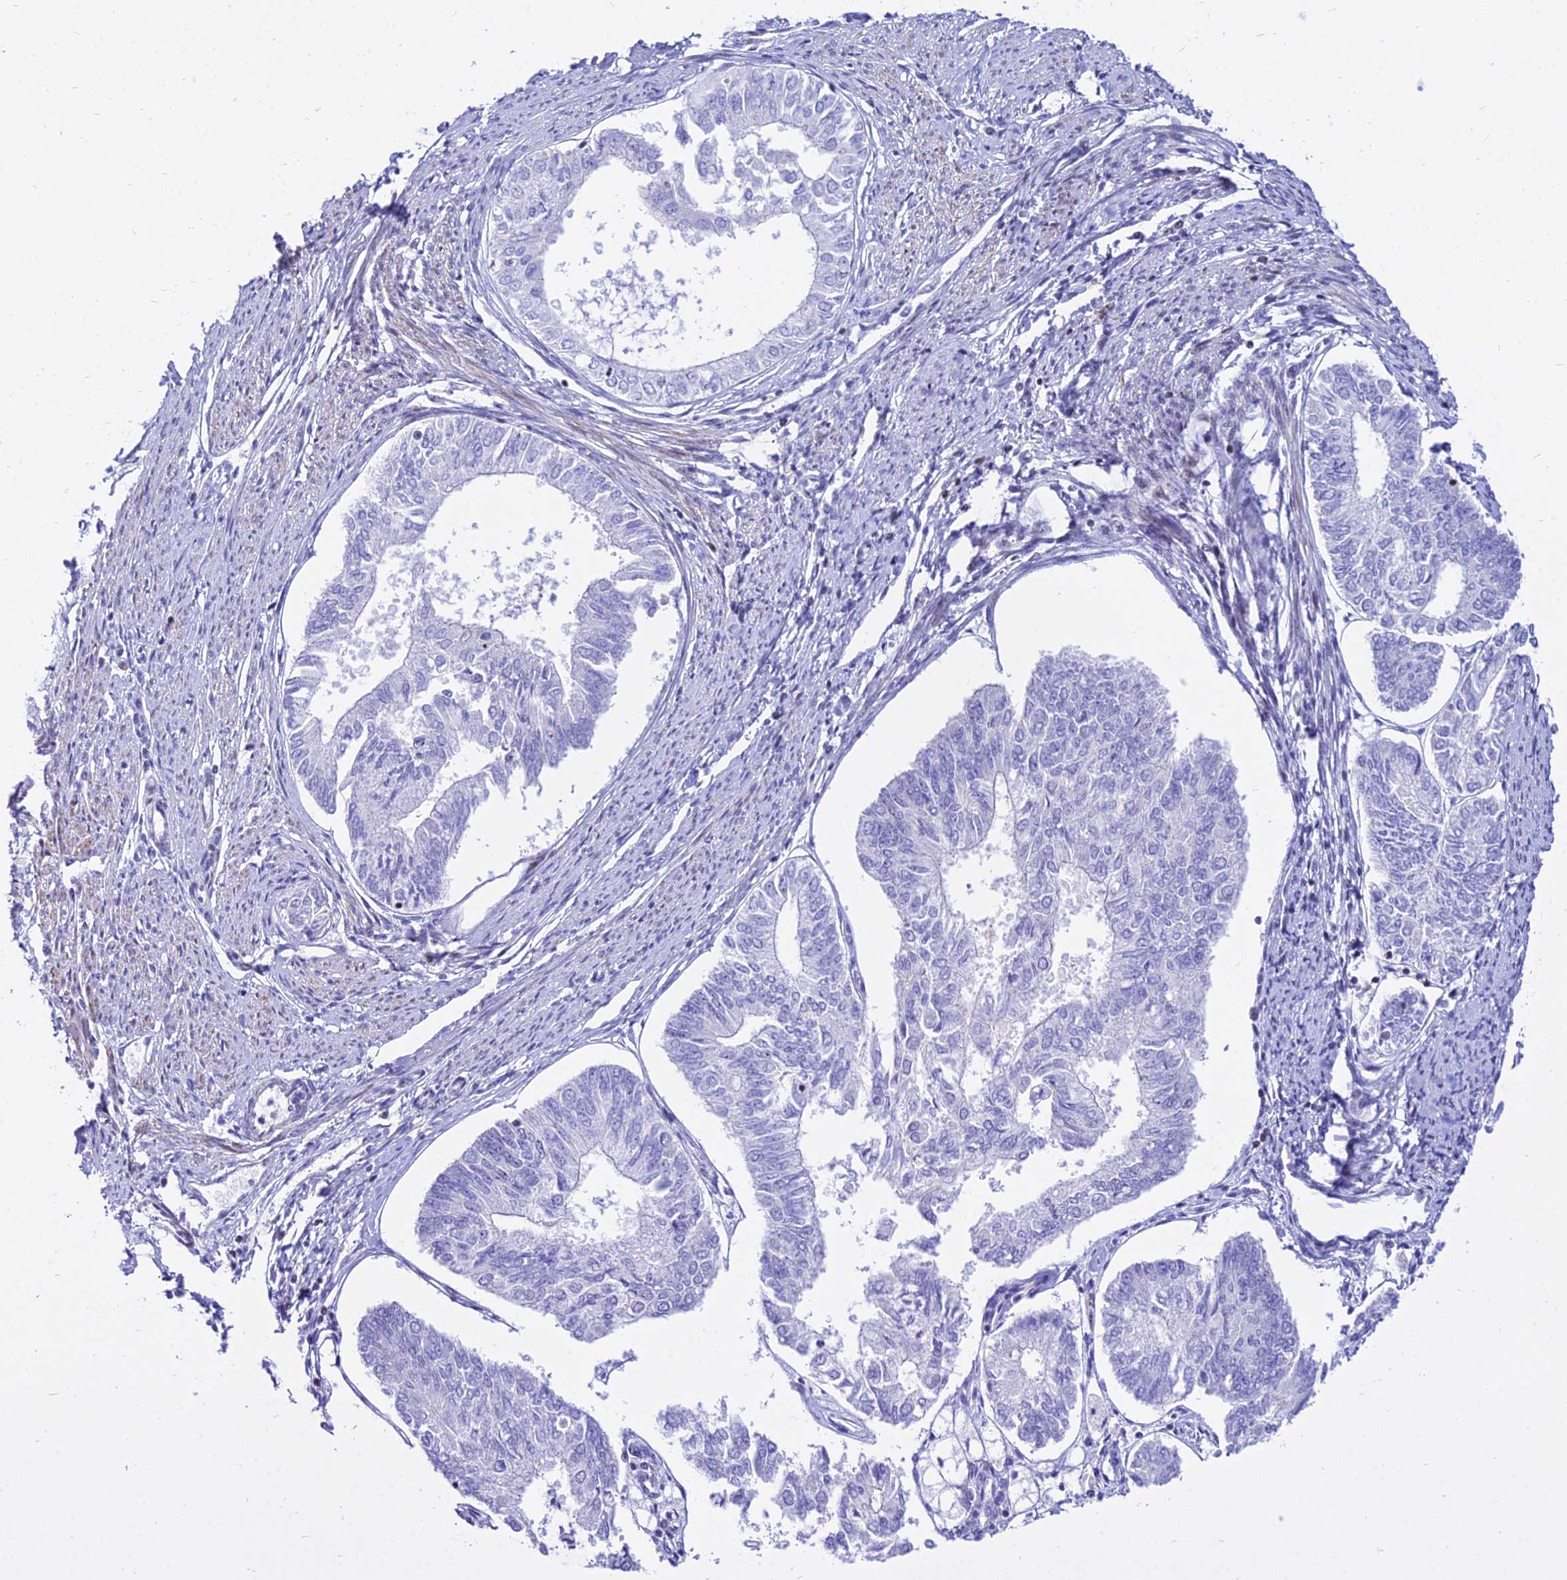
{"staining": {"intensity": "negative", "quantity": "none", "location": "none"}, "tissue": "endometrial cancer", "cell_type": "Tumor cells", "image_type": "cancer", "snomed": [{"axis": "morphology", "description": "Adenocarcinoma, NOS"}, {"axis": "topography", "description": "Endometrium"}], "caption": "A high-resolution photomicrograph shows IHC staining of adenocarcinoma (endometrial), which reveals no significant staining in tumor cells.", "gene": "DLX1", "patient": {"sex": "female", "age": 68}}